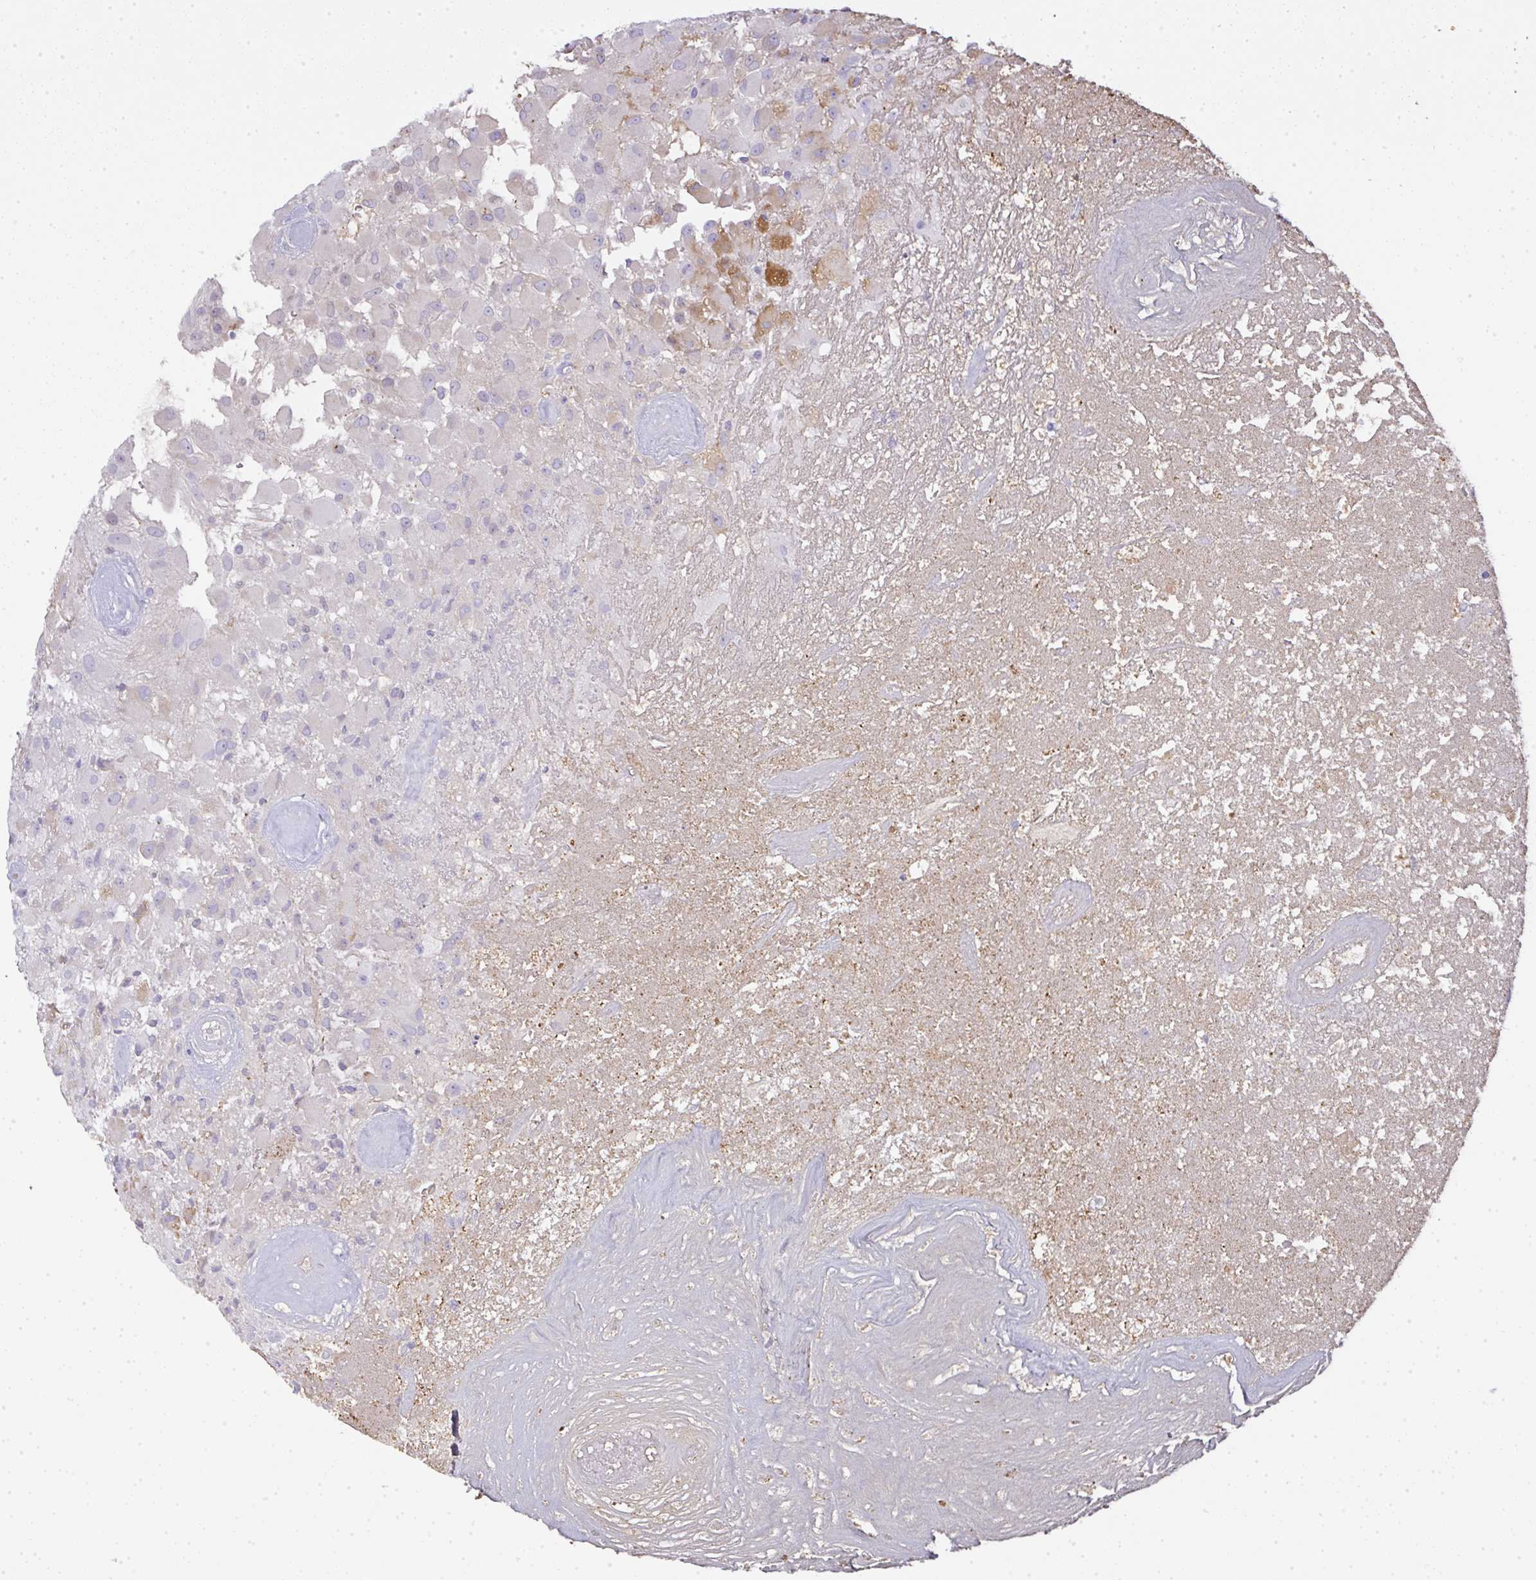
{"staining": {"intensity": "negative", "quantity": "none", "location": "none"}, "tissue": "glioma", "cell_type": "Tumor cells", "image_type": "cancer", "snomed": [{"axis": "morphology", "description": "Glioma, malignant, High grade"}, {"axis": "topography", "description": "Brain"}], "caption": "Immunohistochemistry (IHC) micrograph of neoplastic tissue: human glioma stained with DAB demonstrates no significant protein positivity in tumor cells.", "gene": "SMYD5", "patient": {"sex": "female", "age": 67}}